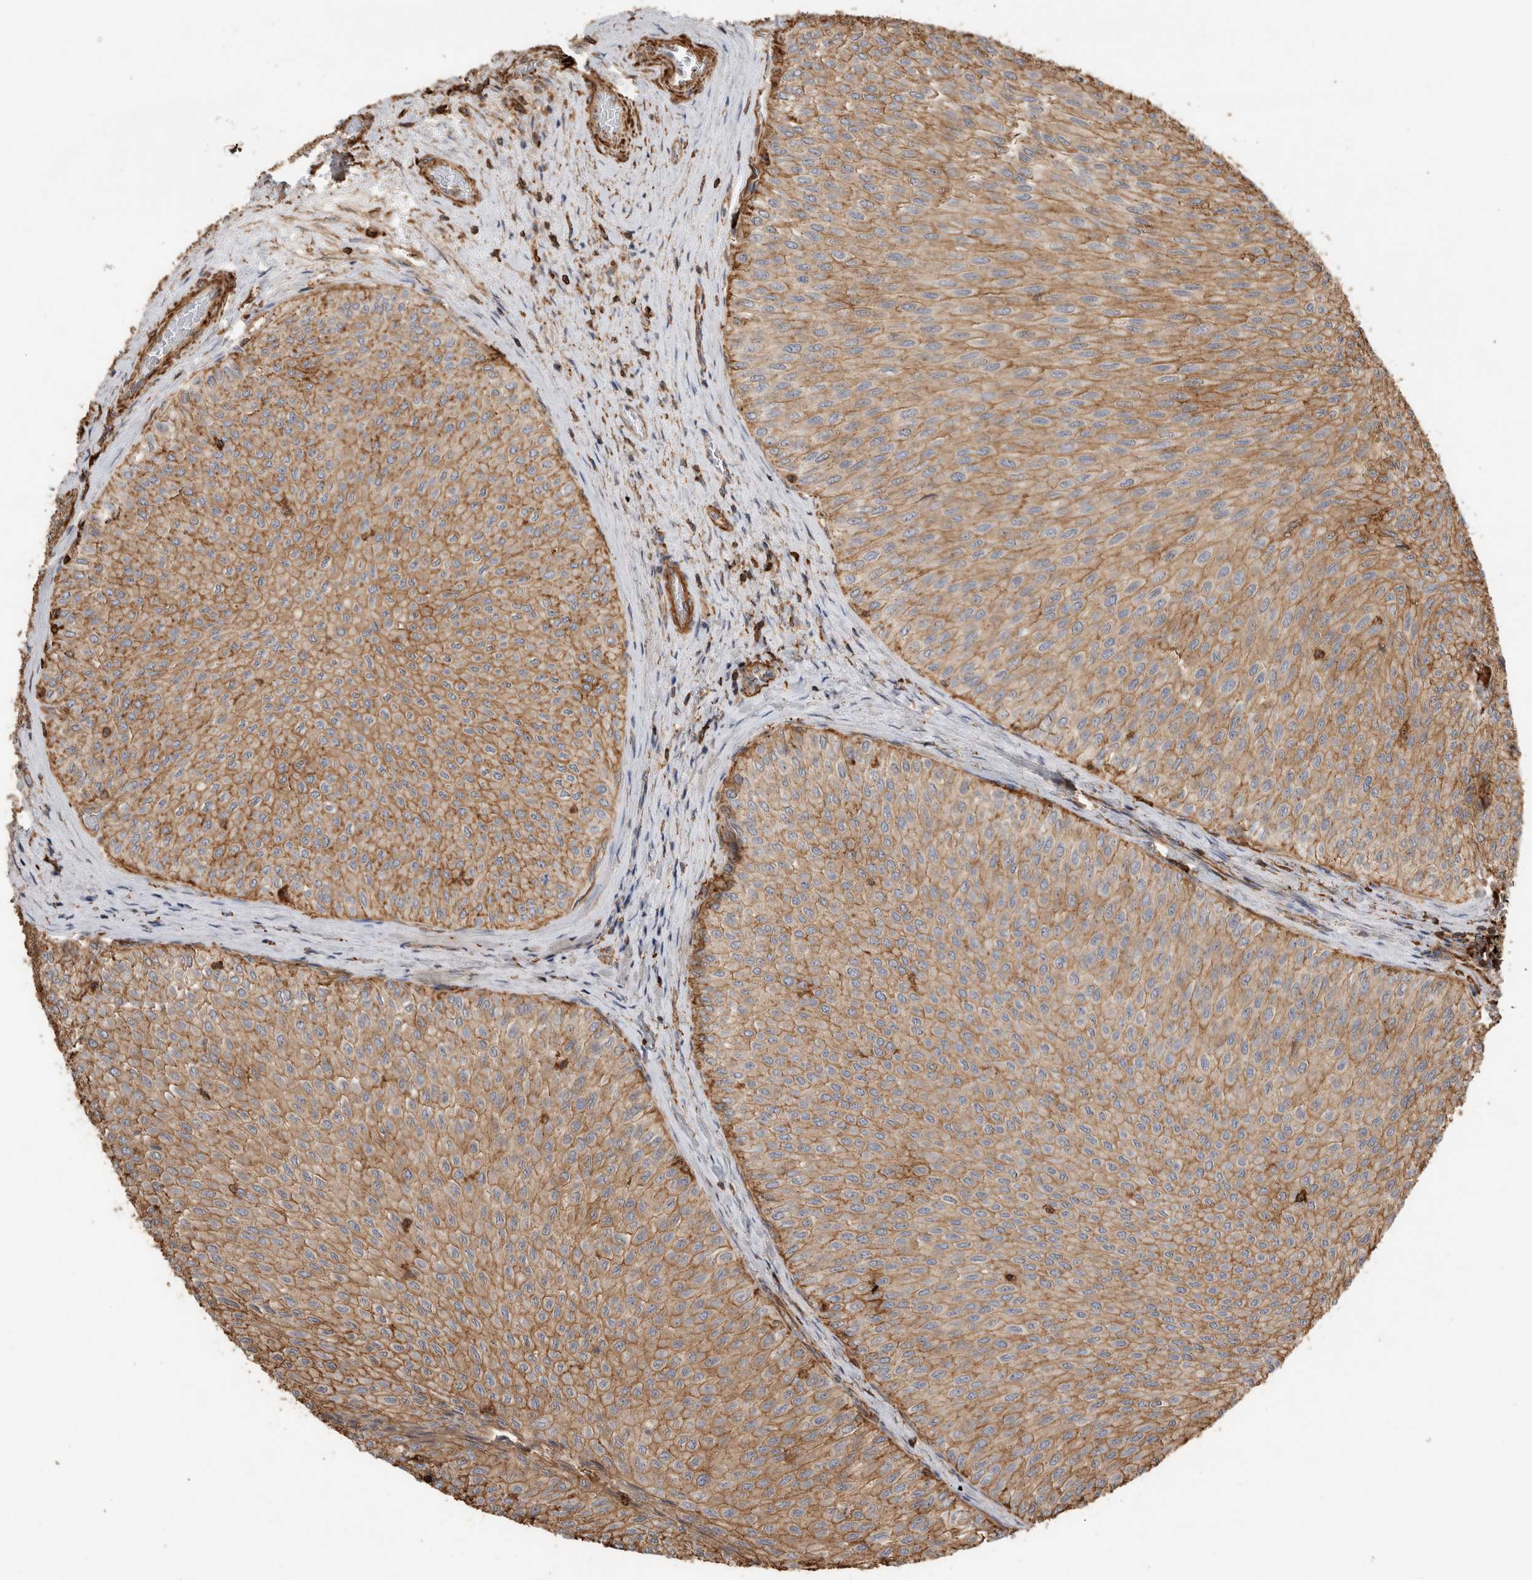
{"staining": {"intensity": "moderate", "quantity": ">75%", "location": "cytoplasmic/membranous"}, "tissue": "urothelial cancer", "cell_type": "Tumor cells", "image_type": "cancer", "snomed": [{"axis": "morphology", "description": "Urothelial carcinoma, Low grade"}, {"axis": "topography", "description": "Urinary bladder"}], "caption": "Low-grade urothelial carcinoma stained with a brown dye exhibits moderate cytoplasmic/membranous positive staining in about >75% of tumor cells.", "gene": "GPER1", "patient": {"sex": "male", "age": 78}}